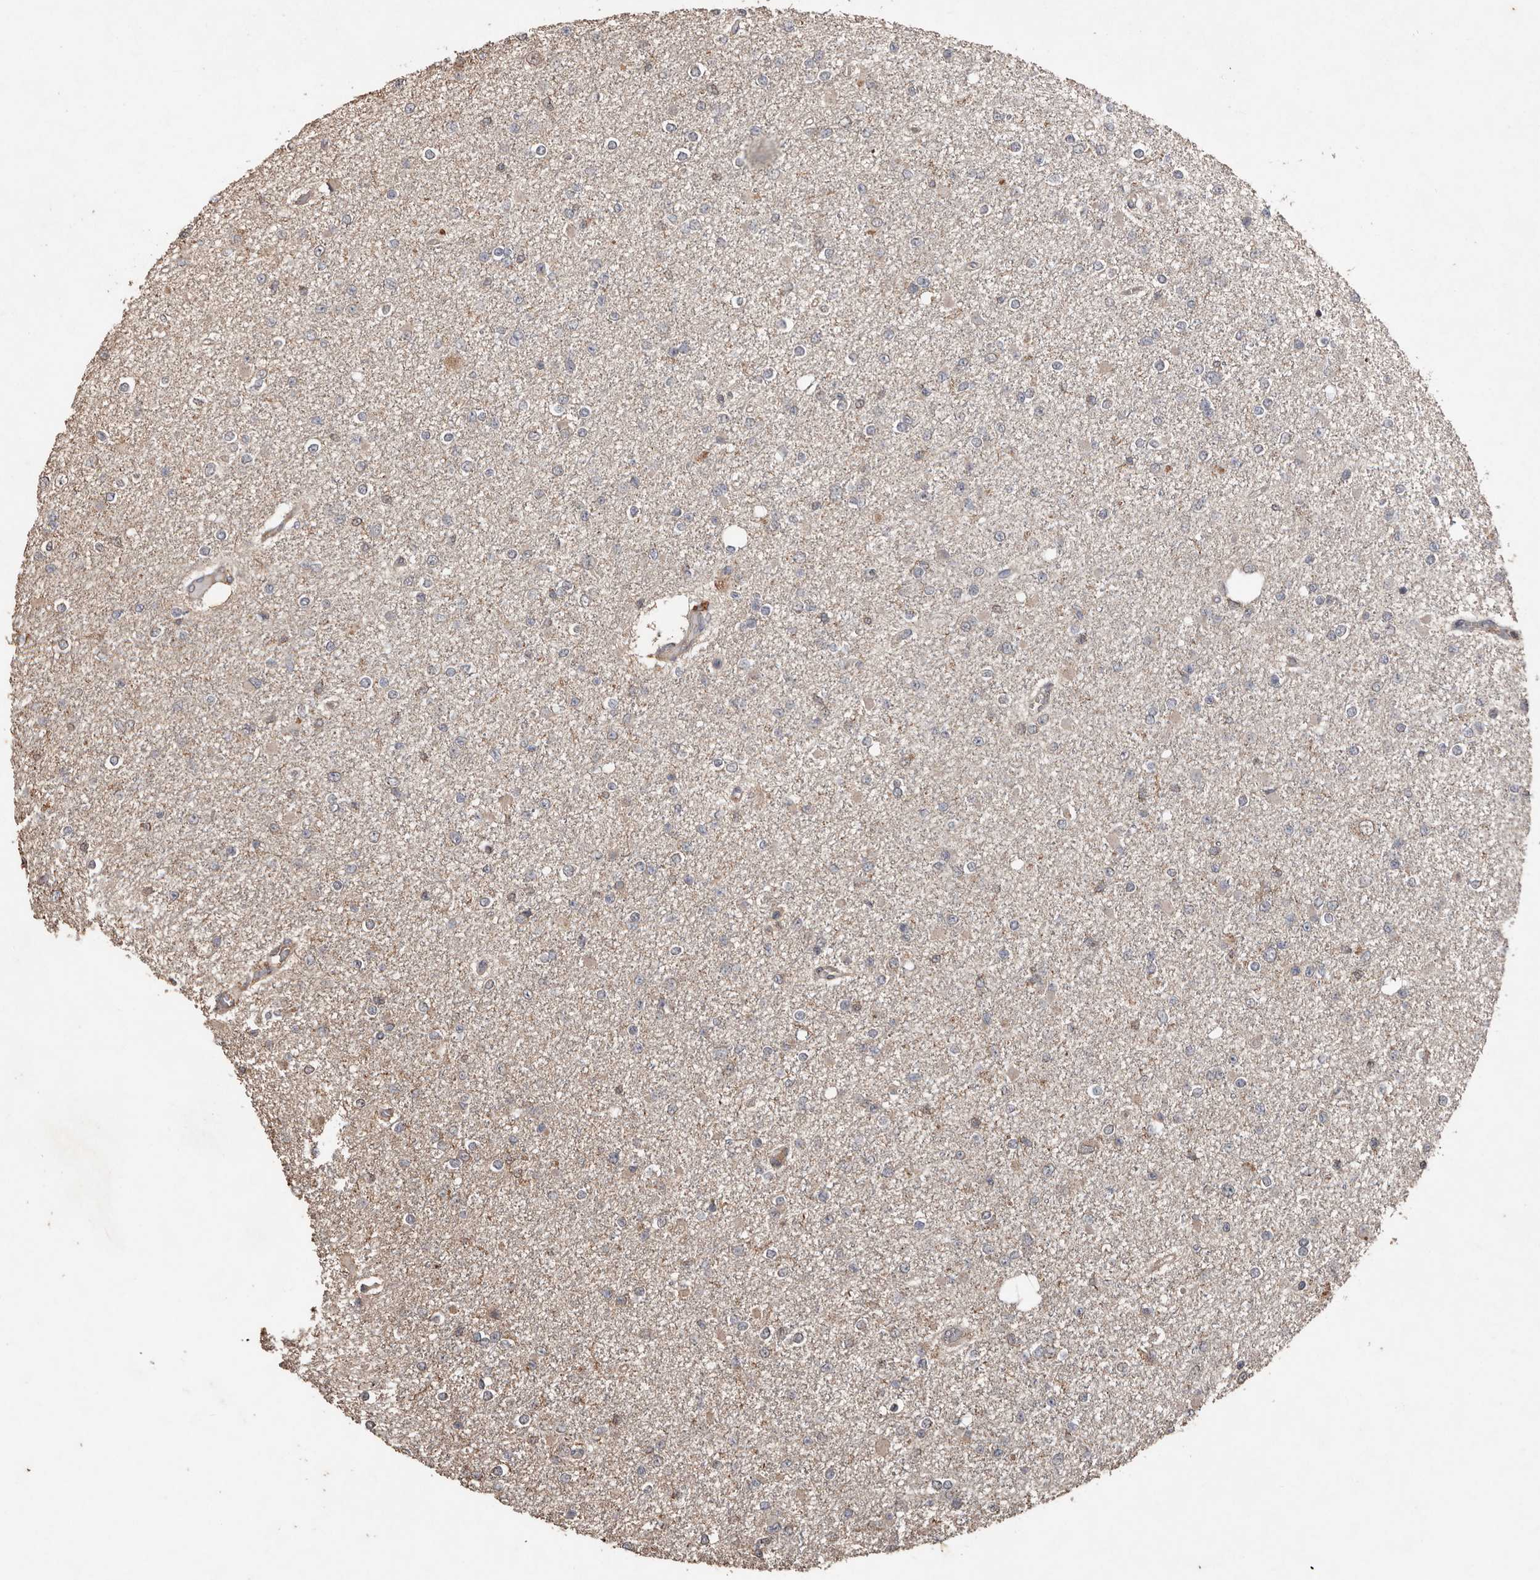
{"staining": {"intensity": "negative", "quantity": "none", "location": "none"}, "tissue": "glioma", "cell_type": "Tumor cells", "image_type": "cancer", "snomed": [{"axis": "morphology", "description": "Glioma, malignant, Low grade"}, {"axis": "topography", "description": "Brain"}], "caption": "An image of glioma stained for a protein shows no brown staining in tumor cells.", "gene": "RANBP17", "patient": {"sex": "female", "age": 22}}